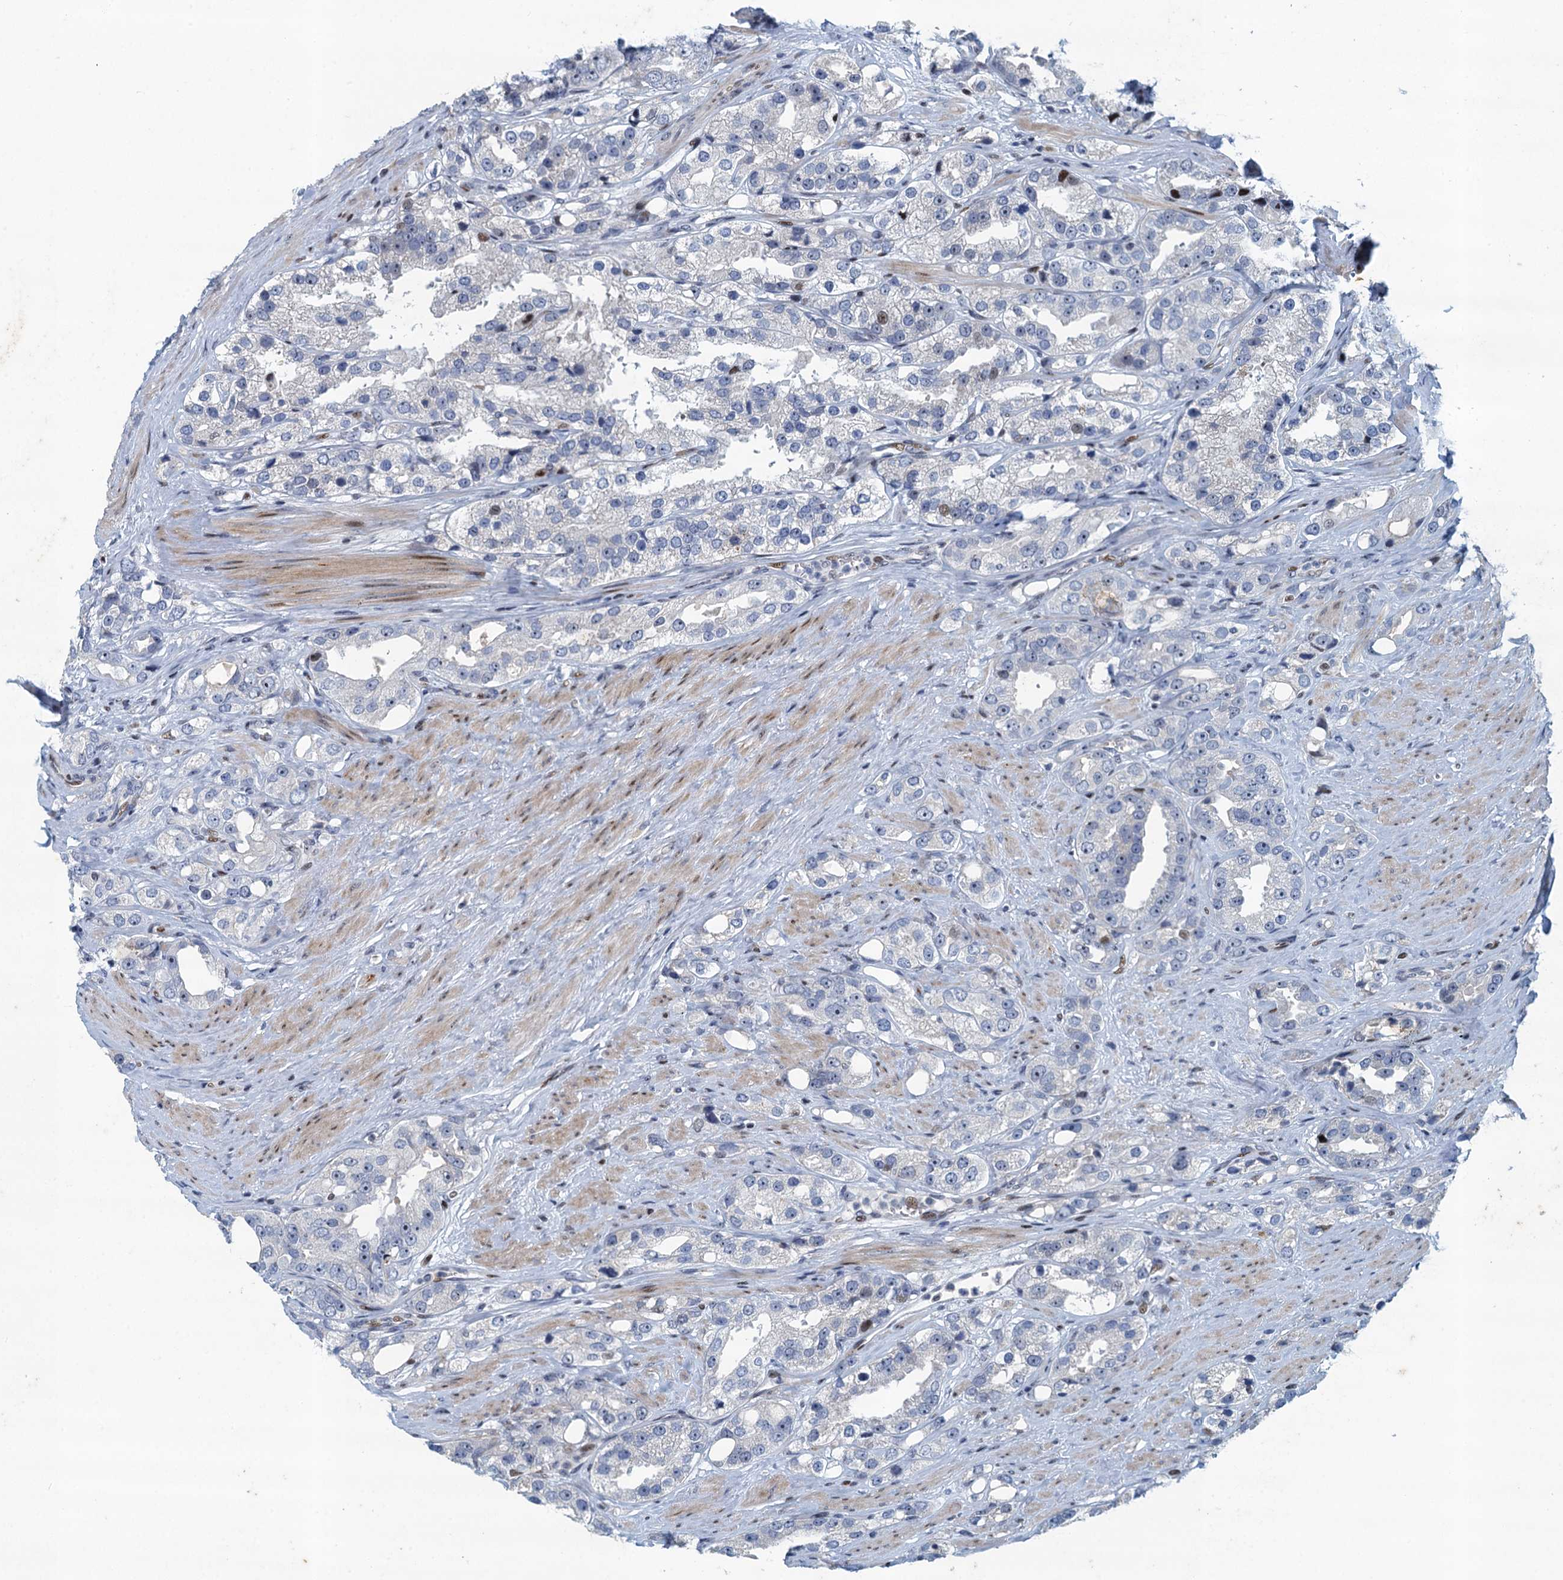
{"staining": {"intensity": "negative", "quantity": "none", "location": "none"}, "tissue": "prostate cancer", "cell_type": "Tumor cells", "image_type": "cancer", "snomed": [{"axis": "morphology", "description": "Adenocarcinoma, NOS"}, {"axis": "topography", "description": "Prostate"}], "caption": "Tumor cells are negative for brown protein staining in adenocarcinoma (prostate).", "gene": "ANKRD13D", "patient": {"sex": "male", "age": 79}}